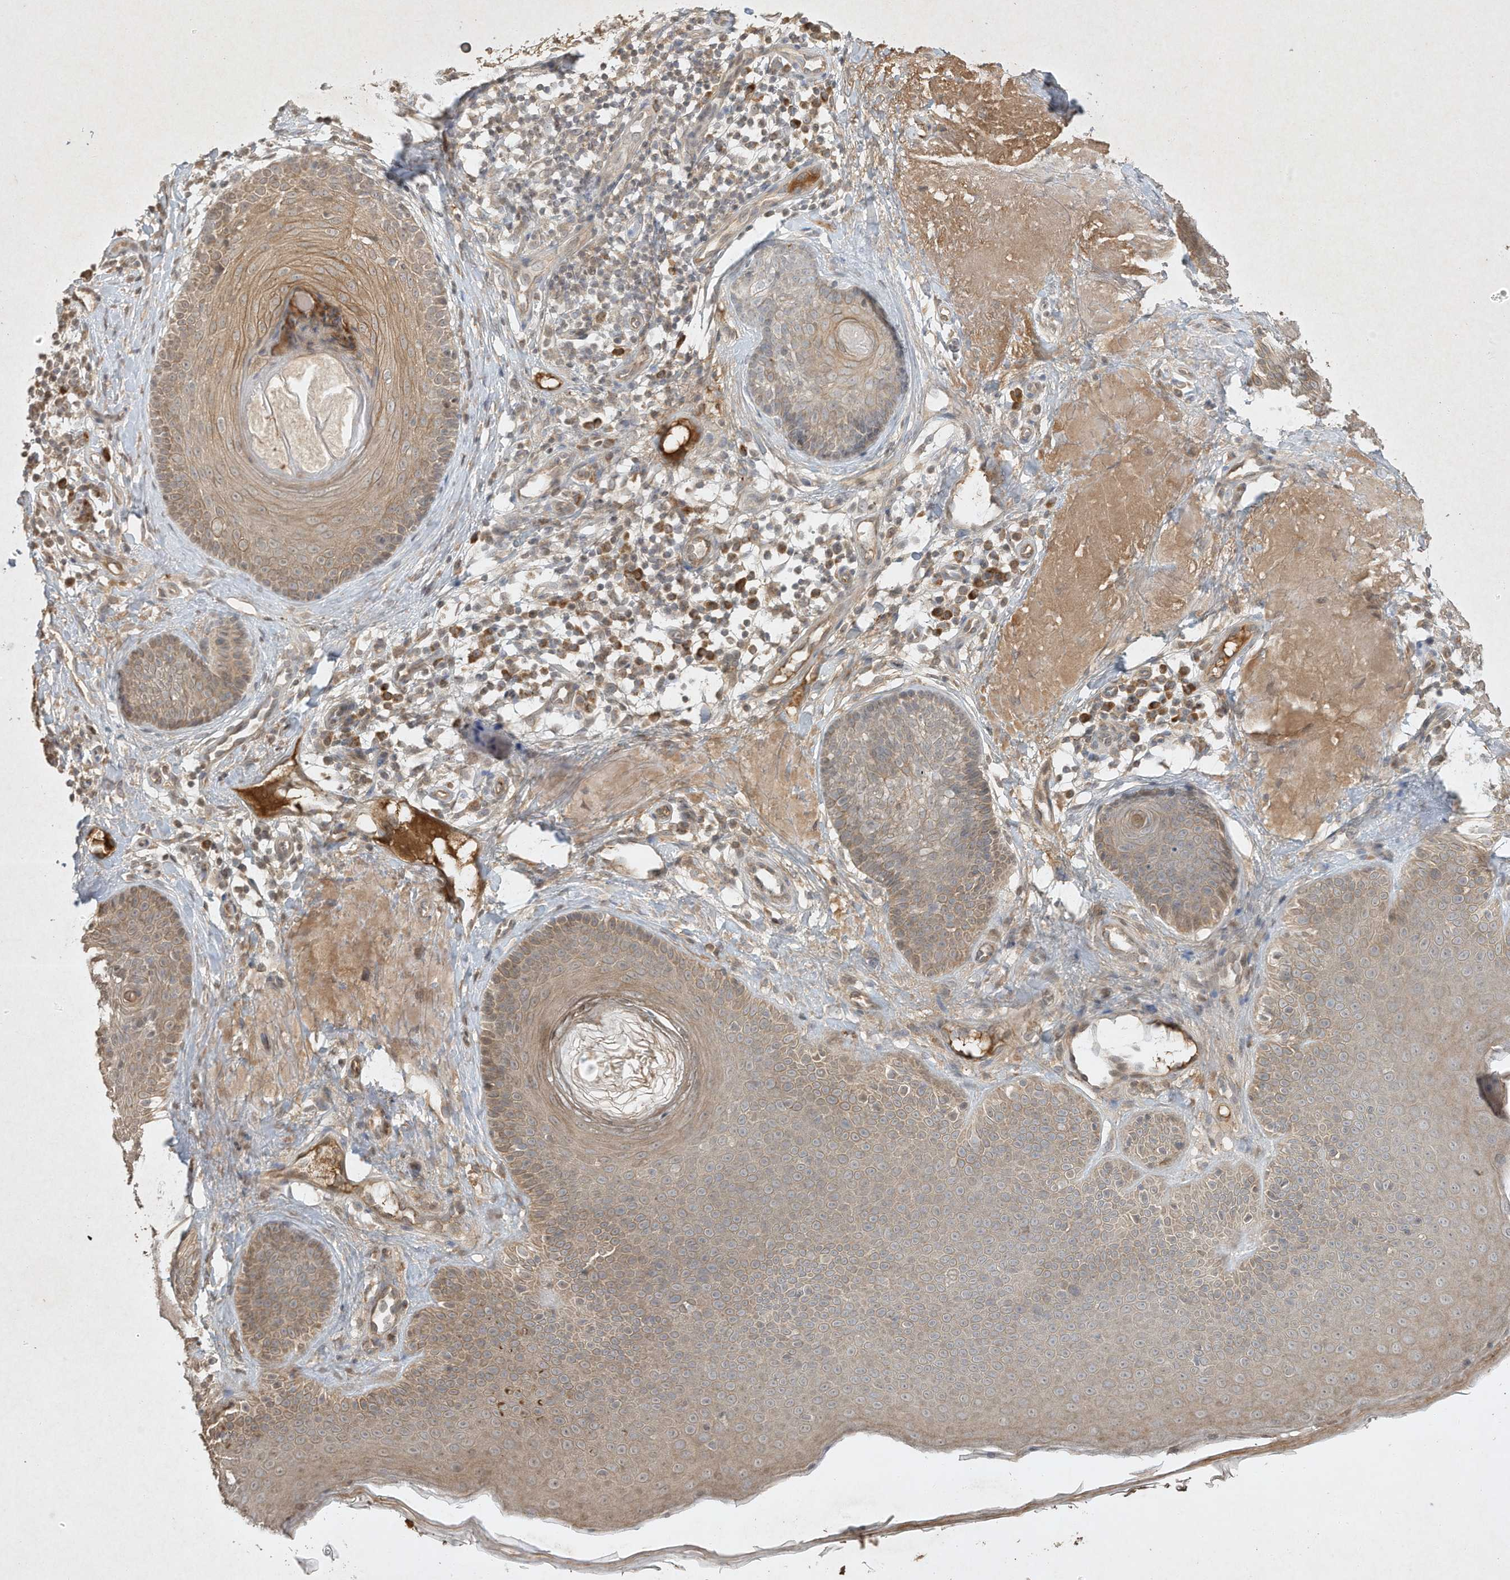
{"staining": {"intensity": "moderate", "quantity": ">75%", "location": "cytoplasmic/membranous"}, "tissue": "skin", "cell_type": "Fibroblasts", "image_type": "normal", "snomed": [{"axis": "morphology", "description": "Normal tissue, NOS"}, {"axis": "topography", "description": "Skin"}], "caption": "Immunohistochemical staining of benign human skin demonstrates moderate cytoplasmic/membranous protein staining in approximately >75% of fibroblasts.", "gene": "BTRC", "patient": {"sex": "male", "age": 57}}